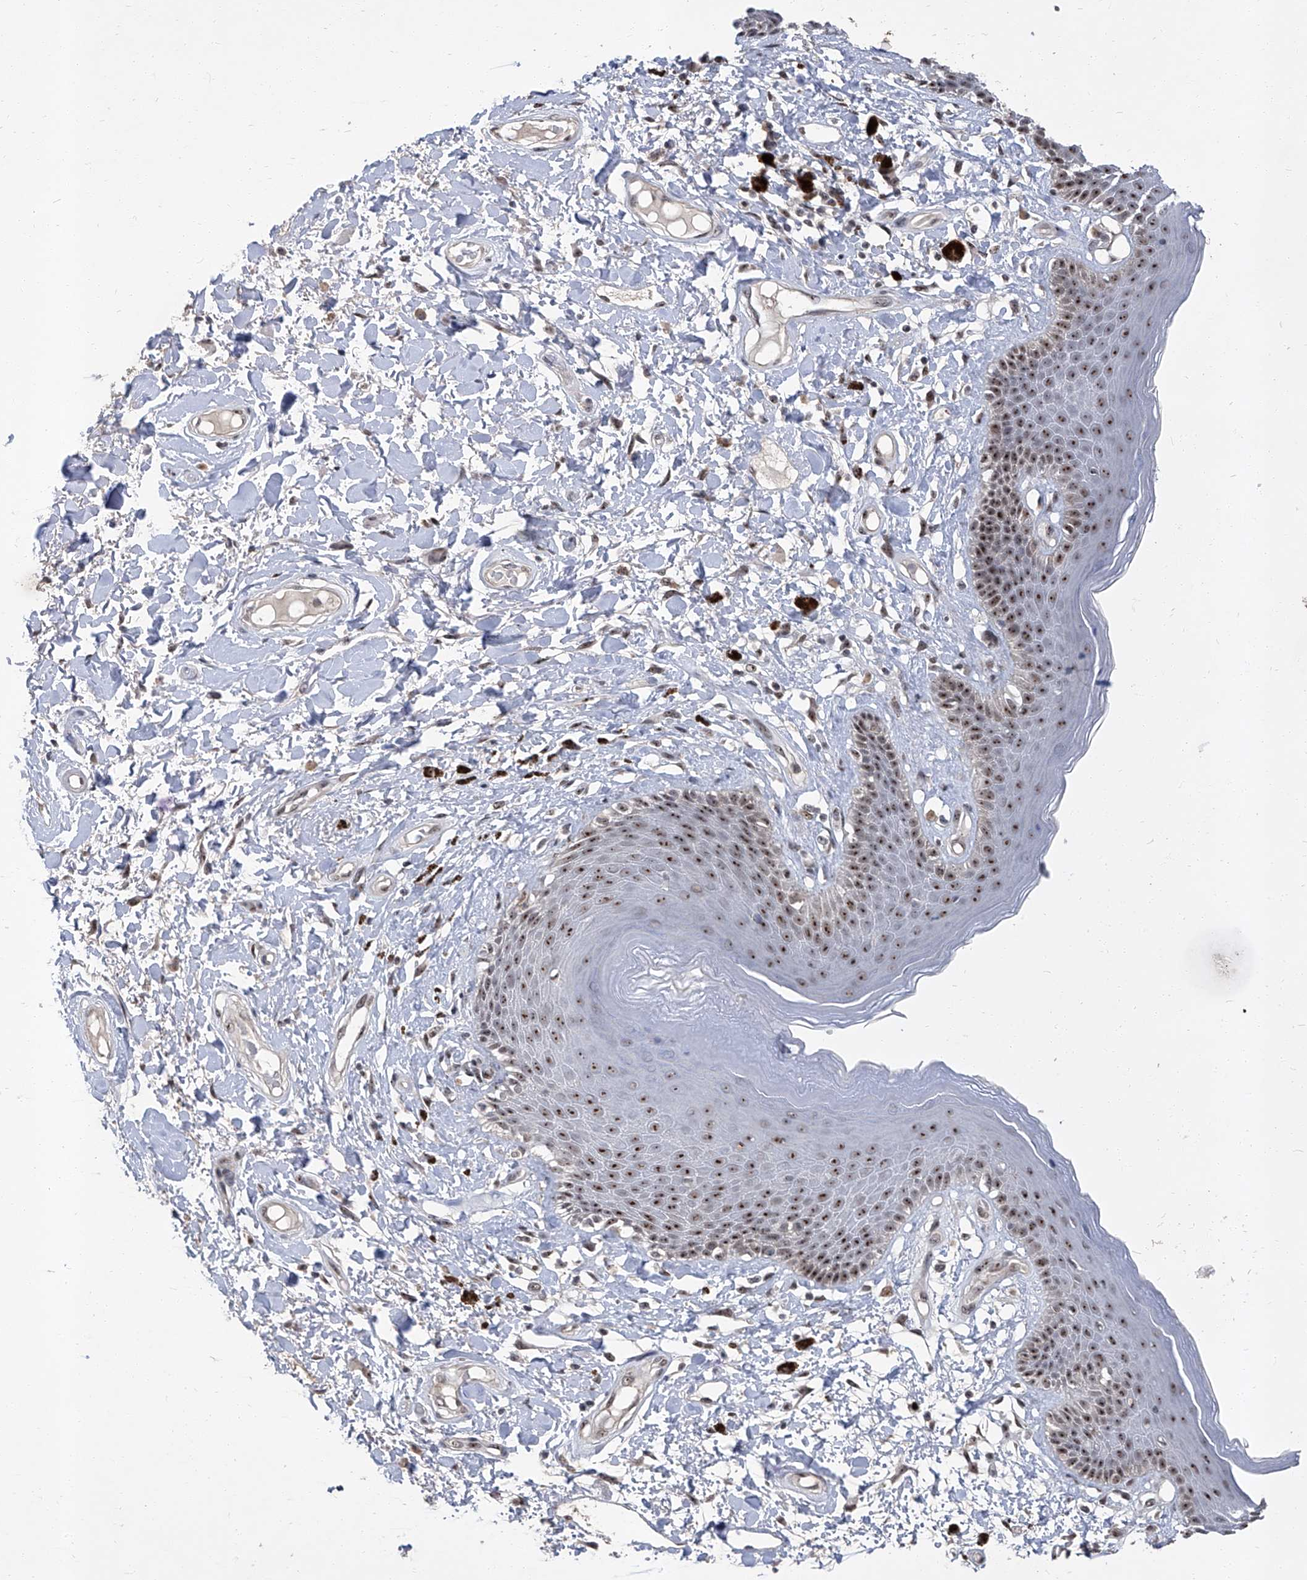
{"staining": {"intensity": "strong", "quantity": ">75%", "location": "nuclear"}, "tissue": "skin", "cell_type": "Epidermal cells", "image_type": "normal", "snomed": [{"axis": "morphology", "description": "Normal tissue, NOS"}, {"axis": "topography", "description": "Anal"}], "caption": "This micrograph shows immunohistochemistry staining of unremarkable human skin, with high strong nuclear staining in about >75% of epidermal cells.", "gene": "CMTR1", "patient": {"sex": "female", "age": 78}}